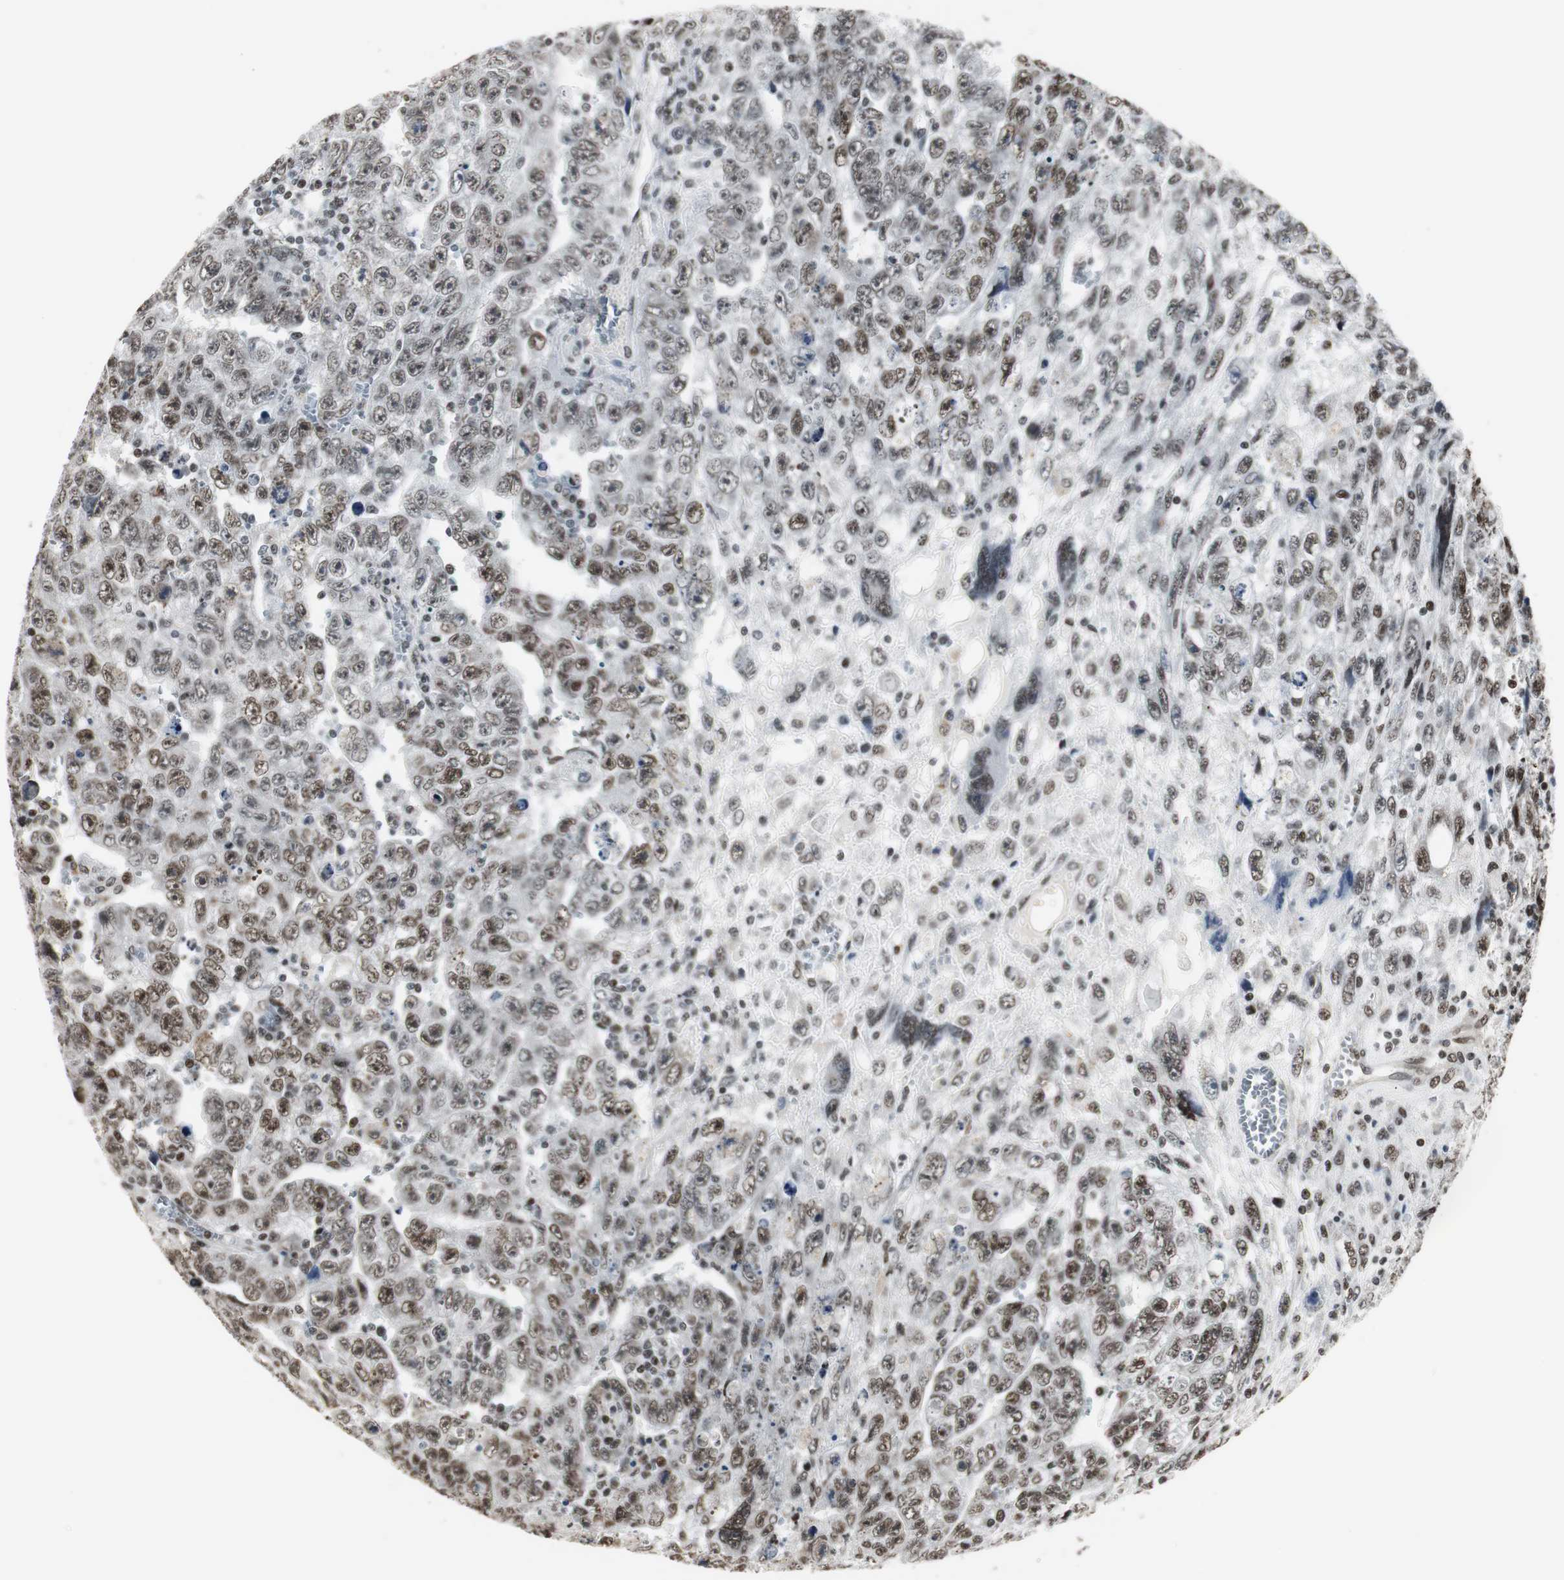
{"staining": {"intensity": "moderate", "quantity": ">75%", "location": "nuclear"}, "tissue": "testis cancer", "cell_type": "Tumor cells", "image_type": "cancer", "snomed": [{"axis": "morphology", "description": "Carcinoma, Embryonal, NOS"}, {"axis": "topography", "description": "Testis"}], "caption": "Human testis embryonal carcinoma stained for a protein (brown) shows moderate nuclear positive expression in about >75% of tumor cells.", "gene": "PARN", "patient": {"sex": "male", "age": 28}}